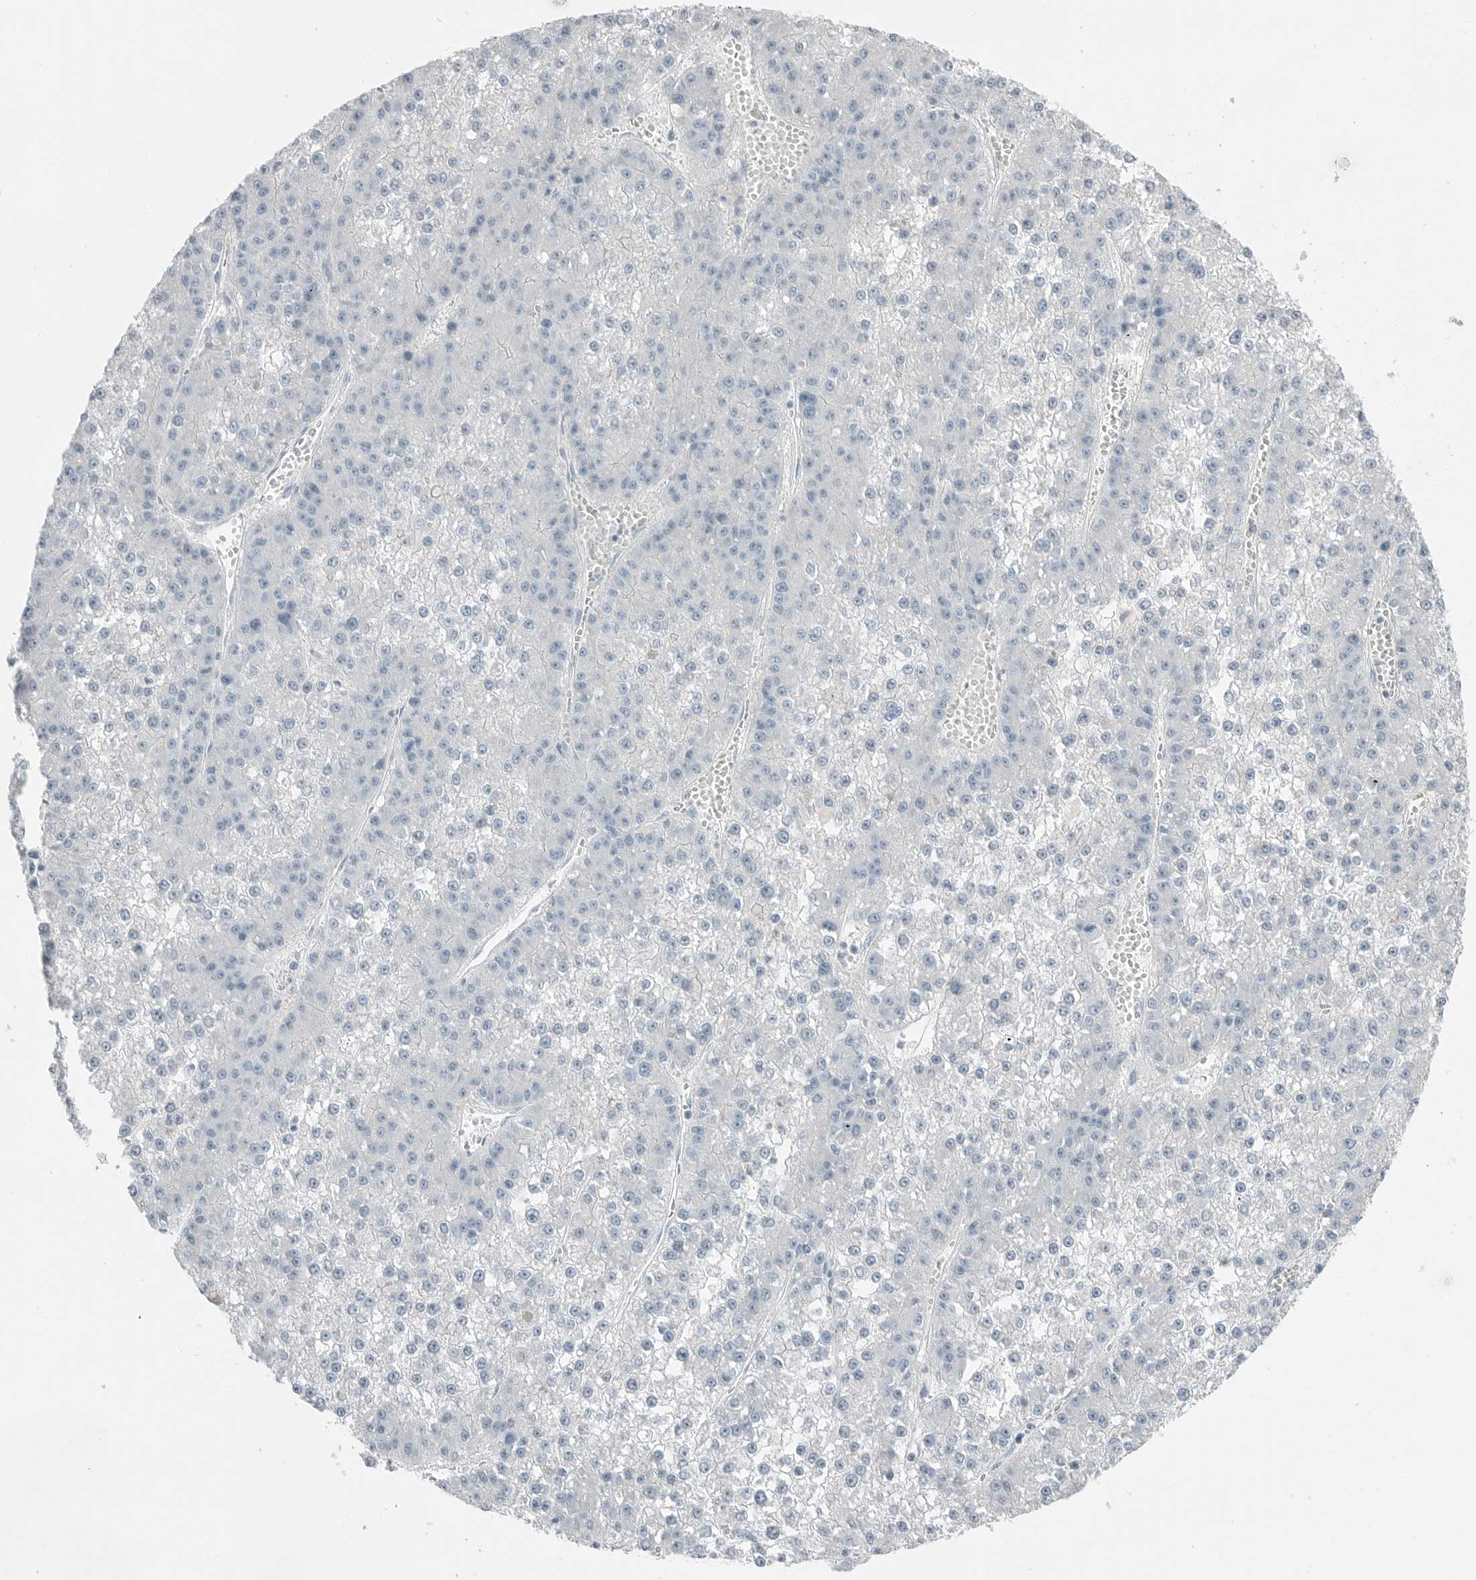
{"staining": {"intensity": "negative", "quantity": "none", "location": "none"}, "tissue": "liver cancer", "cell_type": "Tumor cells", "image_type": "cancer", "snomed": [{"axis": "morphology", "description": "Carcinoma, Hepatocellular, NOS"}, {"axis": "topography", "description": "Liver"}], "caption": "This is a micrograph of immunohistochemistry (IHC) staining of liver cancer (hepatocellular carcinoma), which shows no expression in tumor cells.", "gene": "SERPINB7", "patient": {"sex": "female", "age": 73}}